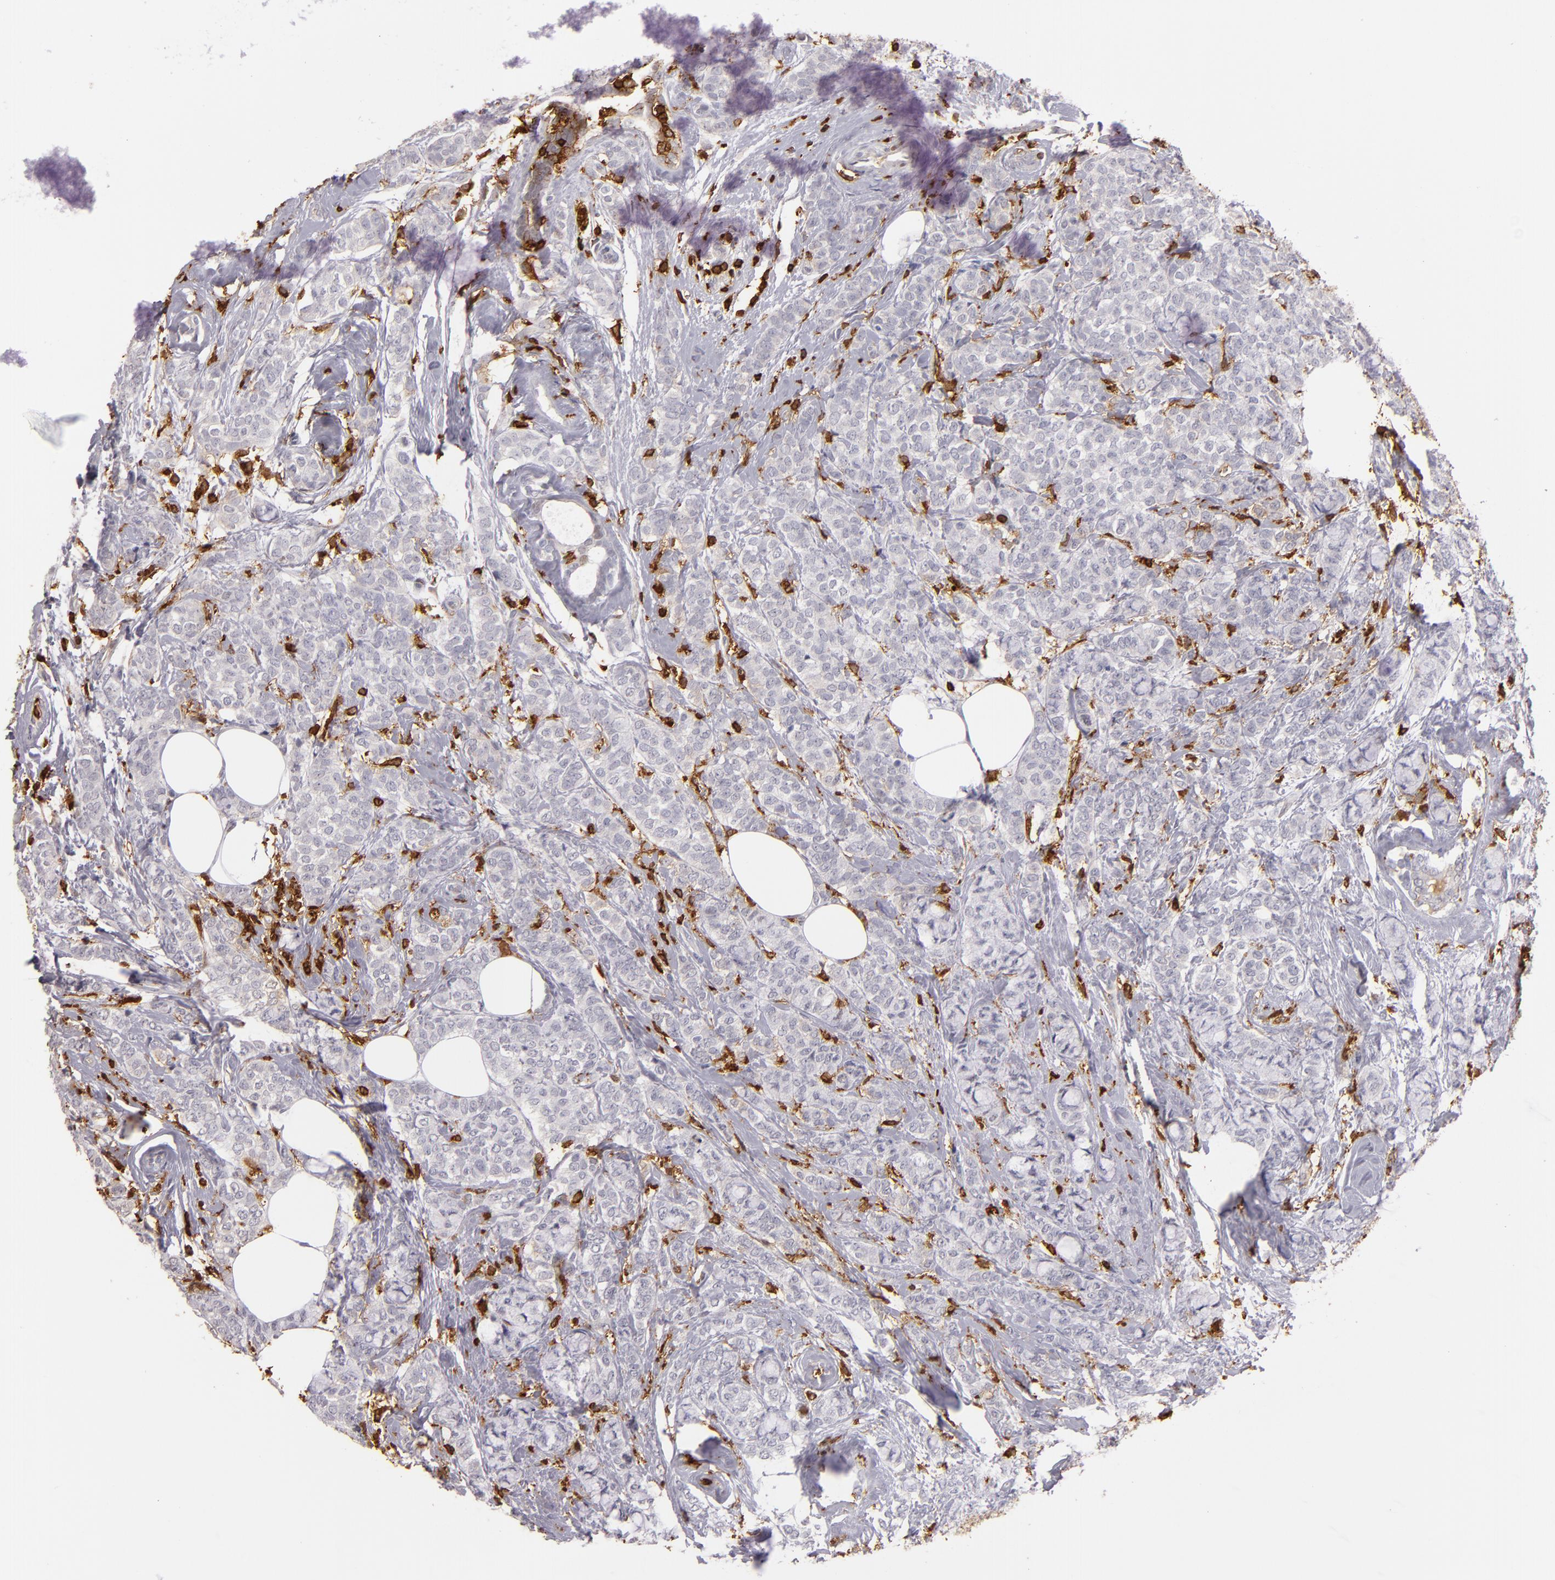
{"staining": {"intensity": "negative", "quantity": "none", "location": "none"}, "tissue": "breast cancer", "cell_type": "Tumor cells", "image_type": "cancer", "snomed": [{"axis": "morphology", "description": "Lobular carcinoma"}, {"axis": "topography", "description": "Breast"}], "caption": "This is an IHC histopathology image of breast cancer (lobular carcinoma). There is no positivity in tumor cells.", "gene": "WAS", "patient": {"sex": "female", "age": 60}}